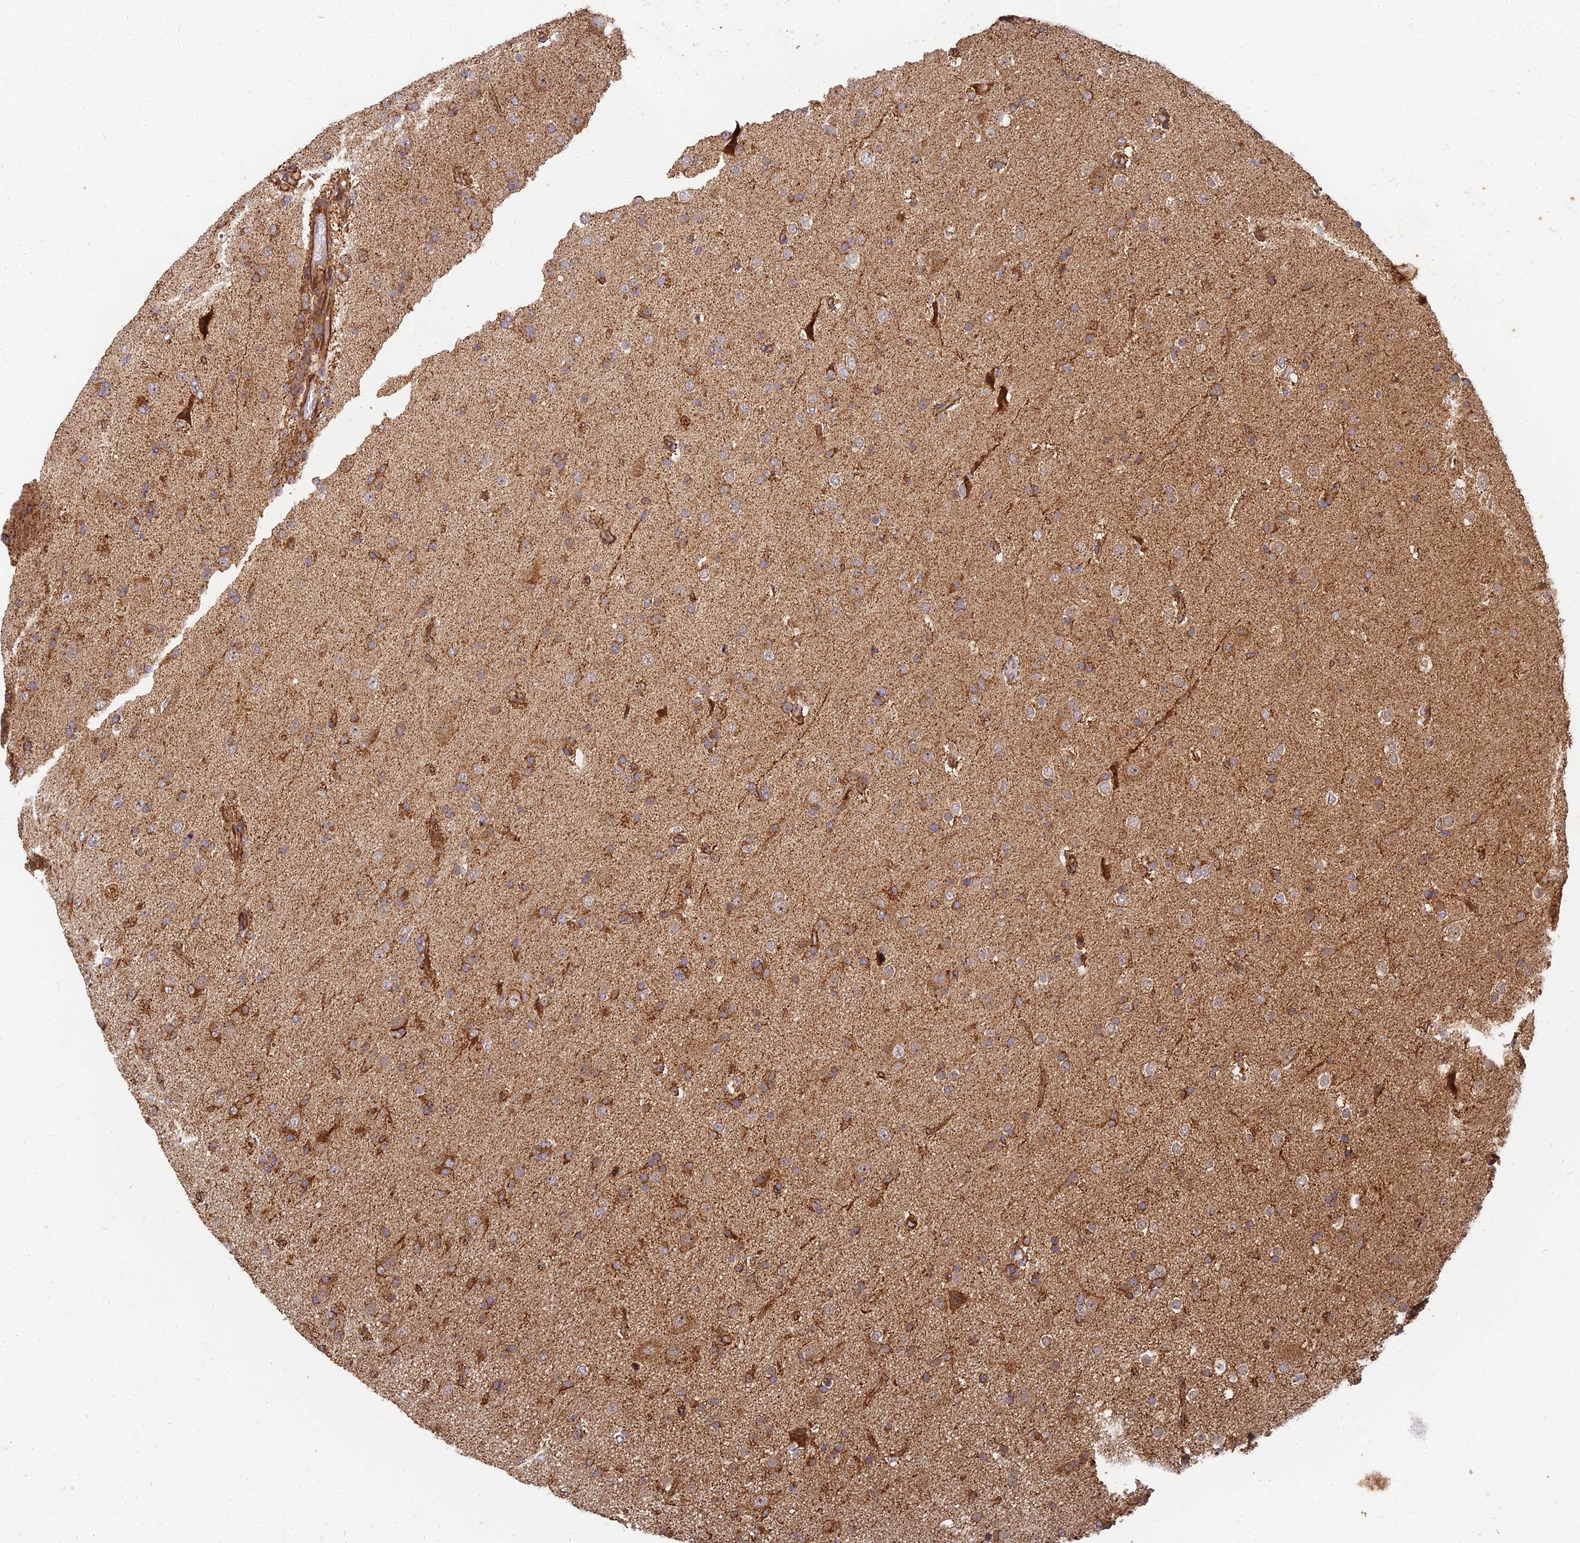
{"staining": {"intensity": "moderate", "quantity": ">75%", "location": "cytoplasmic/membranous"}, "tissue": "glioma", "cell_type": "Tumor cells", "image_type": "cancer", "snomed": [{"axis": "morphology", "description": "Glioma, malignant, Low grade"}, {"axis": "topography", "description": "Brain"}], "caption": "Moderate cytoplasmic/membranous expression is present in approximately >75% of tumor cells in low-grade glioma (malignant).", "gene": "DSTYK", "patient": {"sex": "male", "age": 65}}